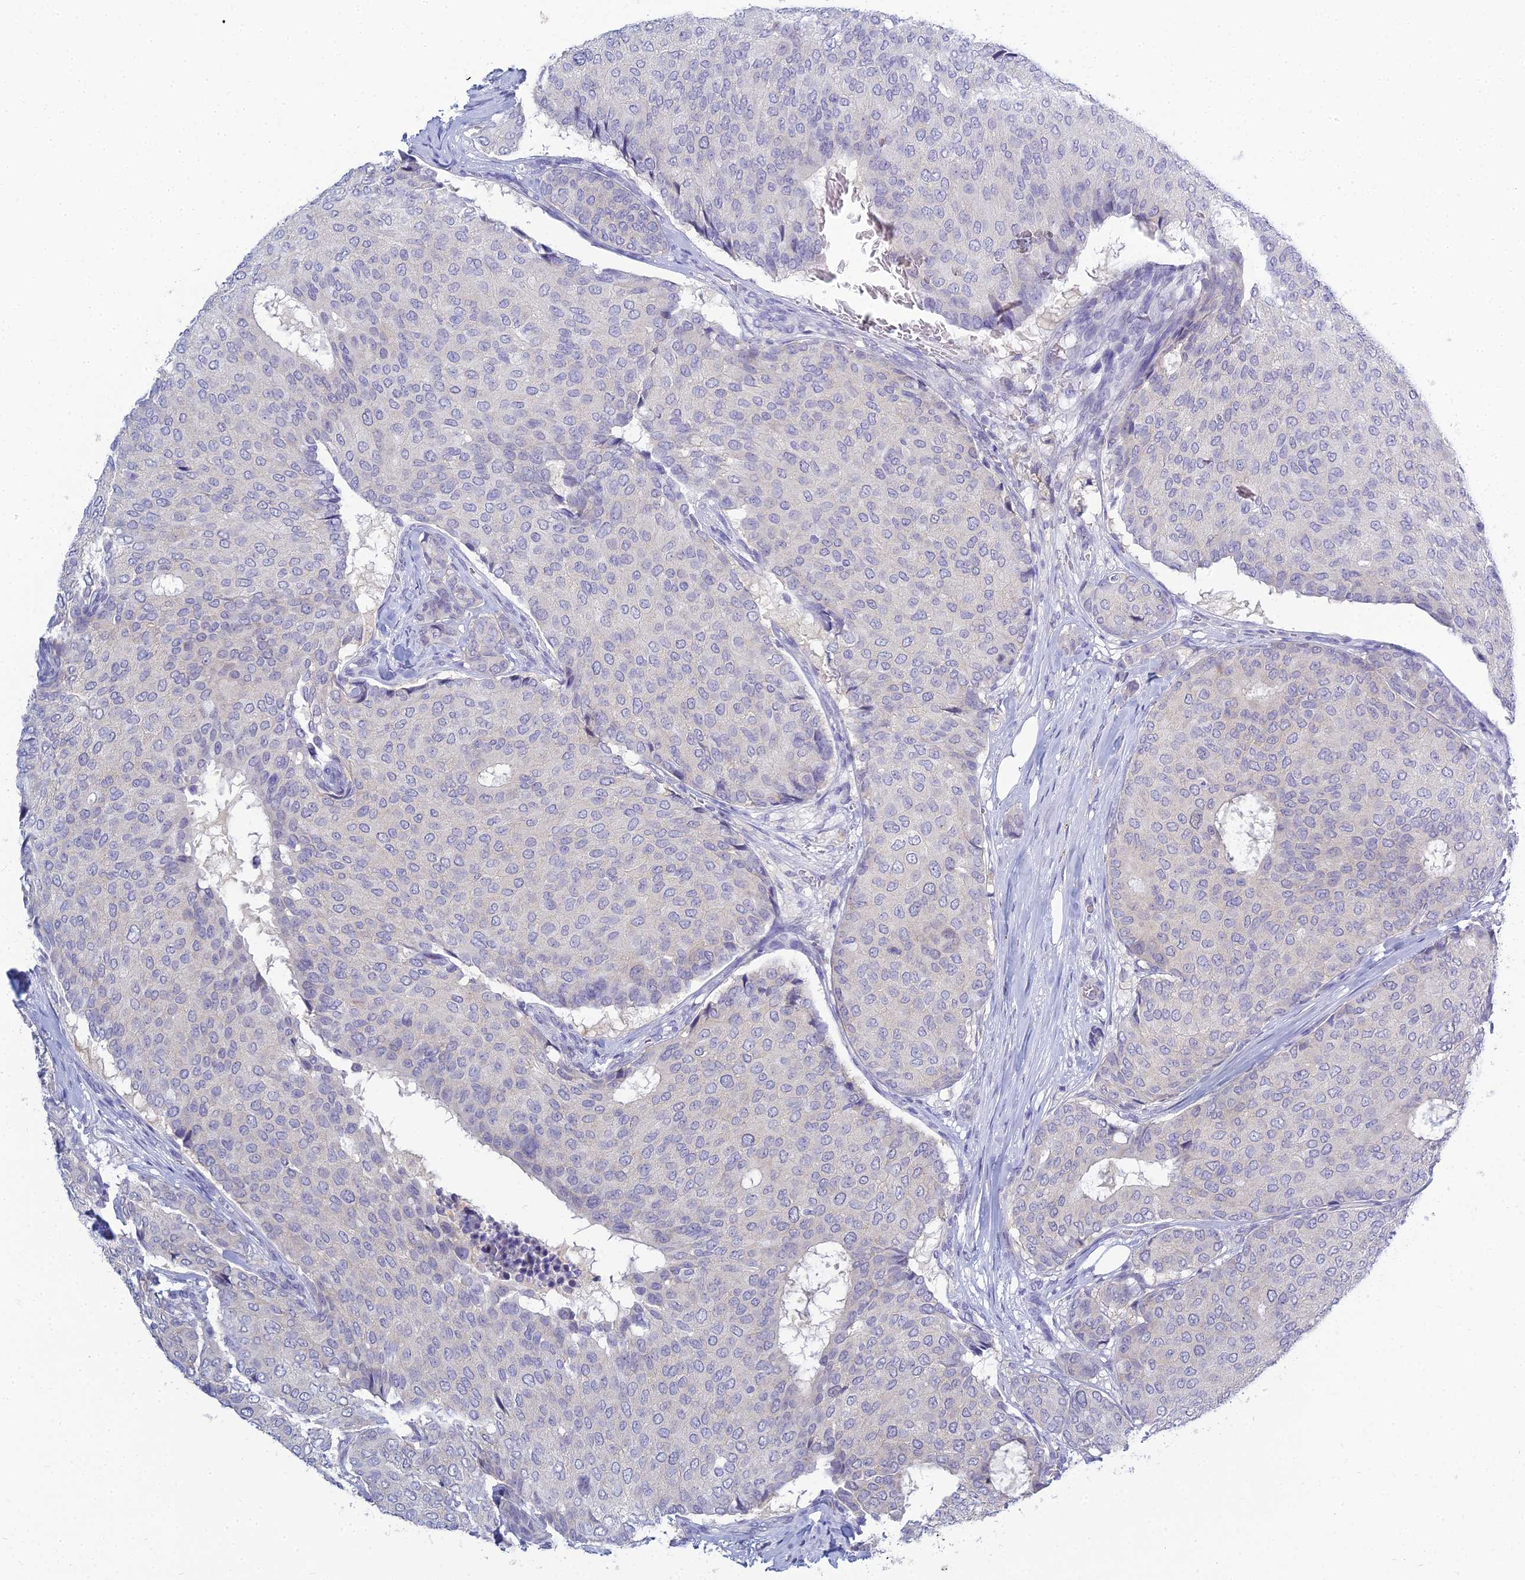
{"staining": {"intensity": "negative", "quantity": "none", "location": "none"}, "tissue": "breast cancer", "cell_type": "Tumor cells", "image_type": "cancer", "snomed": [{"axis": "morphology", "description": "Duct carcinoma"}, {"axis": "topography", "description": "Breast"}], "caption": "Tumor cells show no significant protein positivity in breast cancer (invasive ductal carcinoma). The staining was performed using DAB (3,3'-diaminobenzidine) to visualize the protein expression in brown, while the nuclei were stained in blue with hematoxylin (Magnification: 20x).", "gene": "MUC13", "patient": {"sex": "female", "age": 75}}